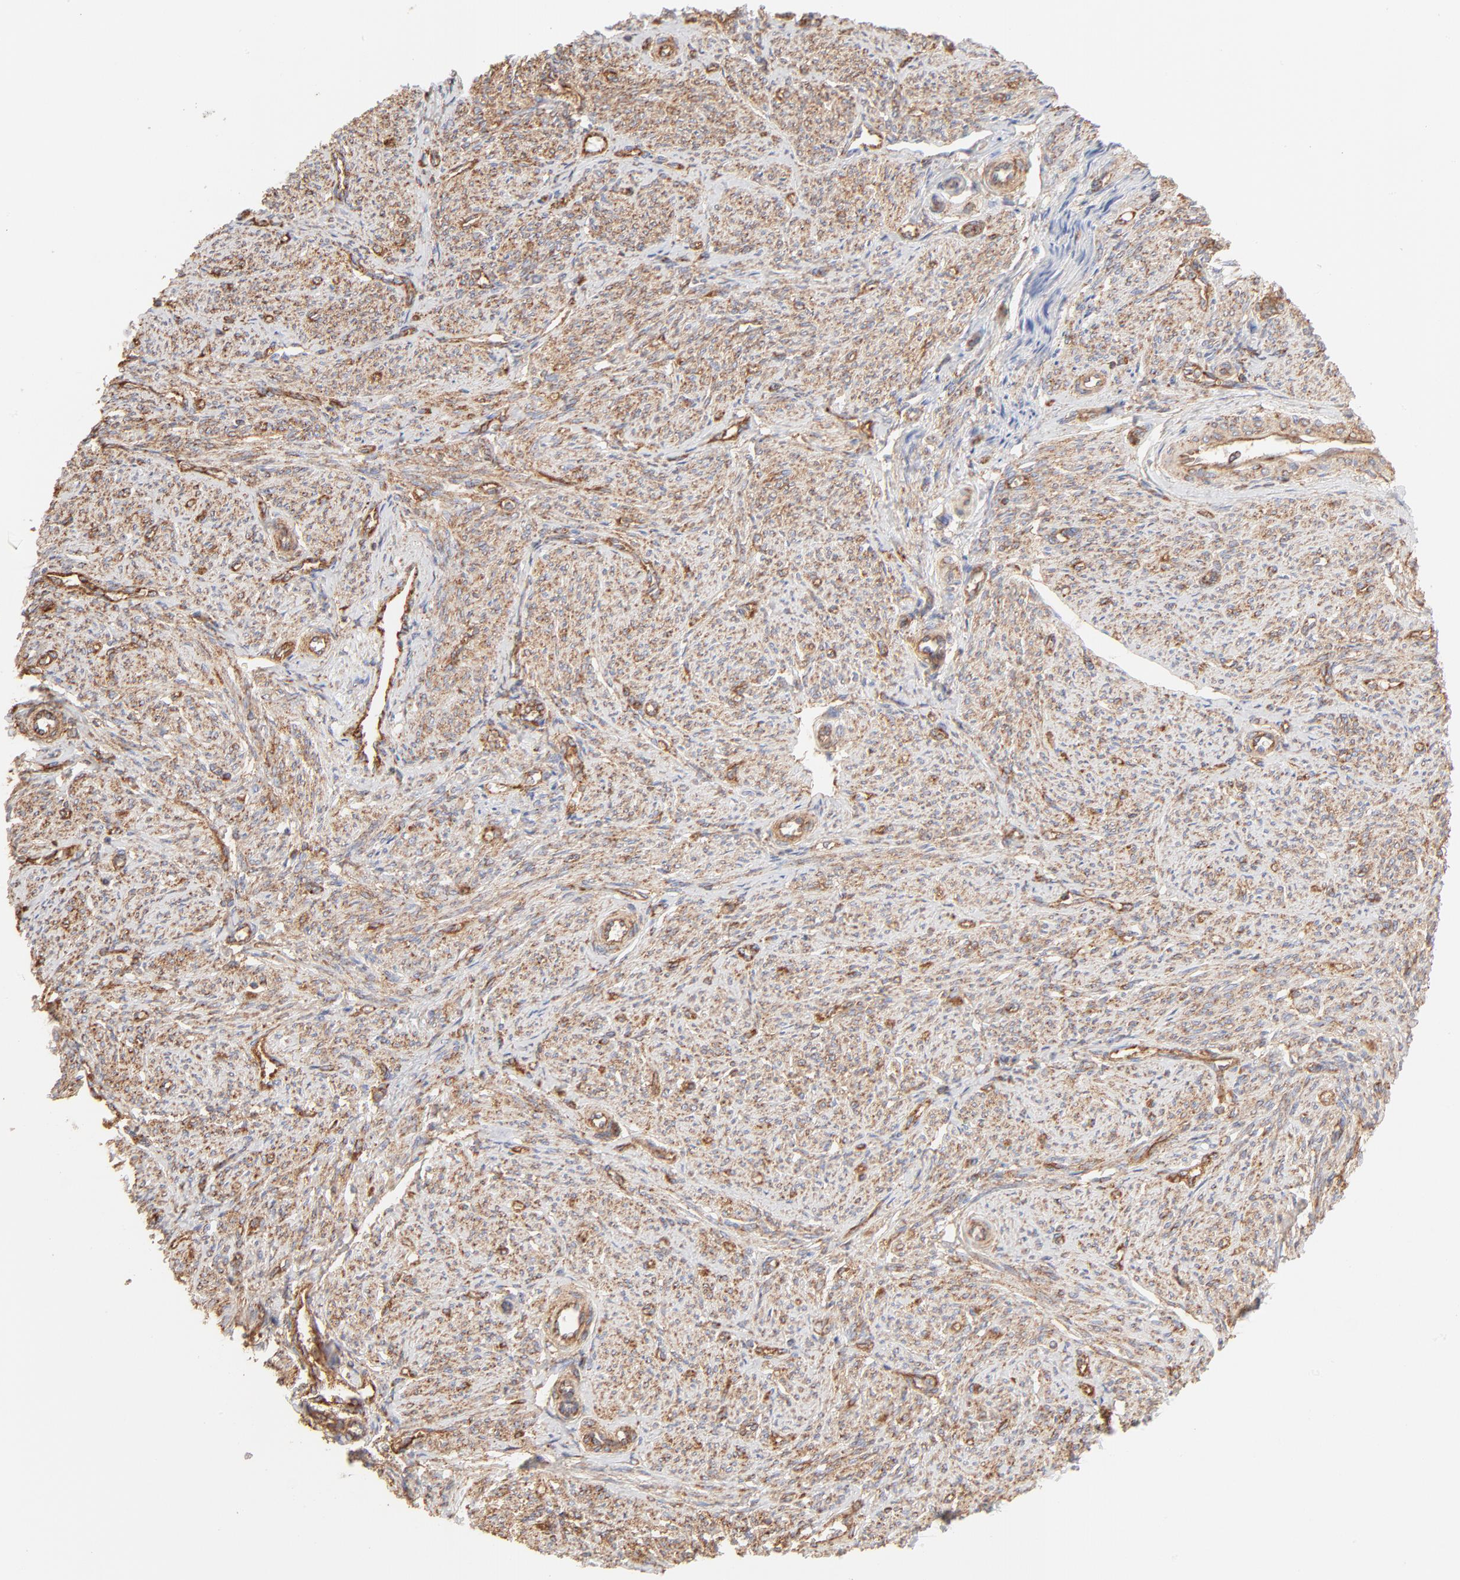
{"staining": {"intensity": "moderate", "quantity": ">75%", "location": "cytoplasmic/membranous"}, "tissue": "smooth muscle", "cell_type": "Smooth muscle cells", "image_type": "normal", "snomed": [{"axis": "morphology", "description": "Normal tissue, NOS"}, {"axis": "topography", "description": "Smooth muscle"}], "caption": "Immunohistochemistry (IHC) (DAB (3,3'-diaminobenzidine)) staining of normal human smooth muscle reveals moderate cytoplasmic/membranous protein expression in about >75% of smooth muscle cells. The protein is shown in brown color, while the nuclei are stained blue.", "gene": "CLTB", "patient": {"sex": "female", "age": 65}}